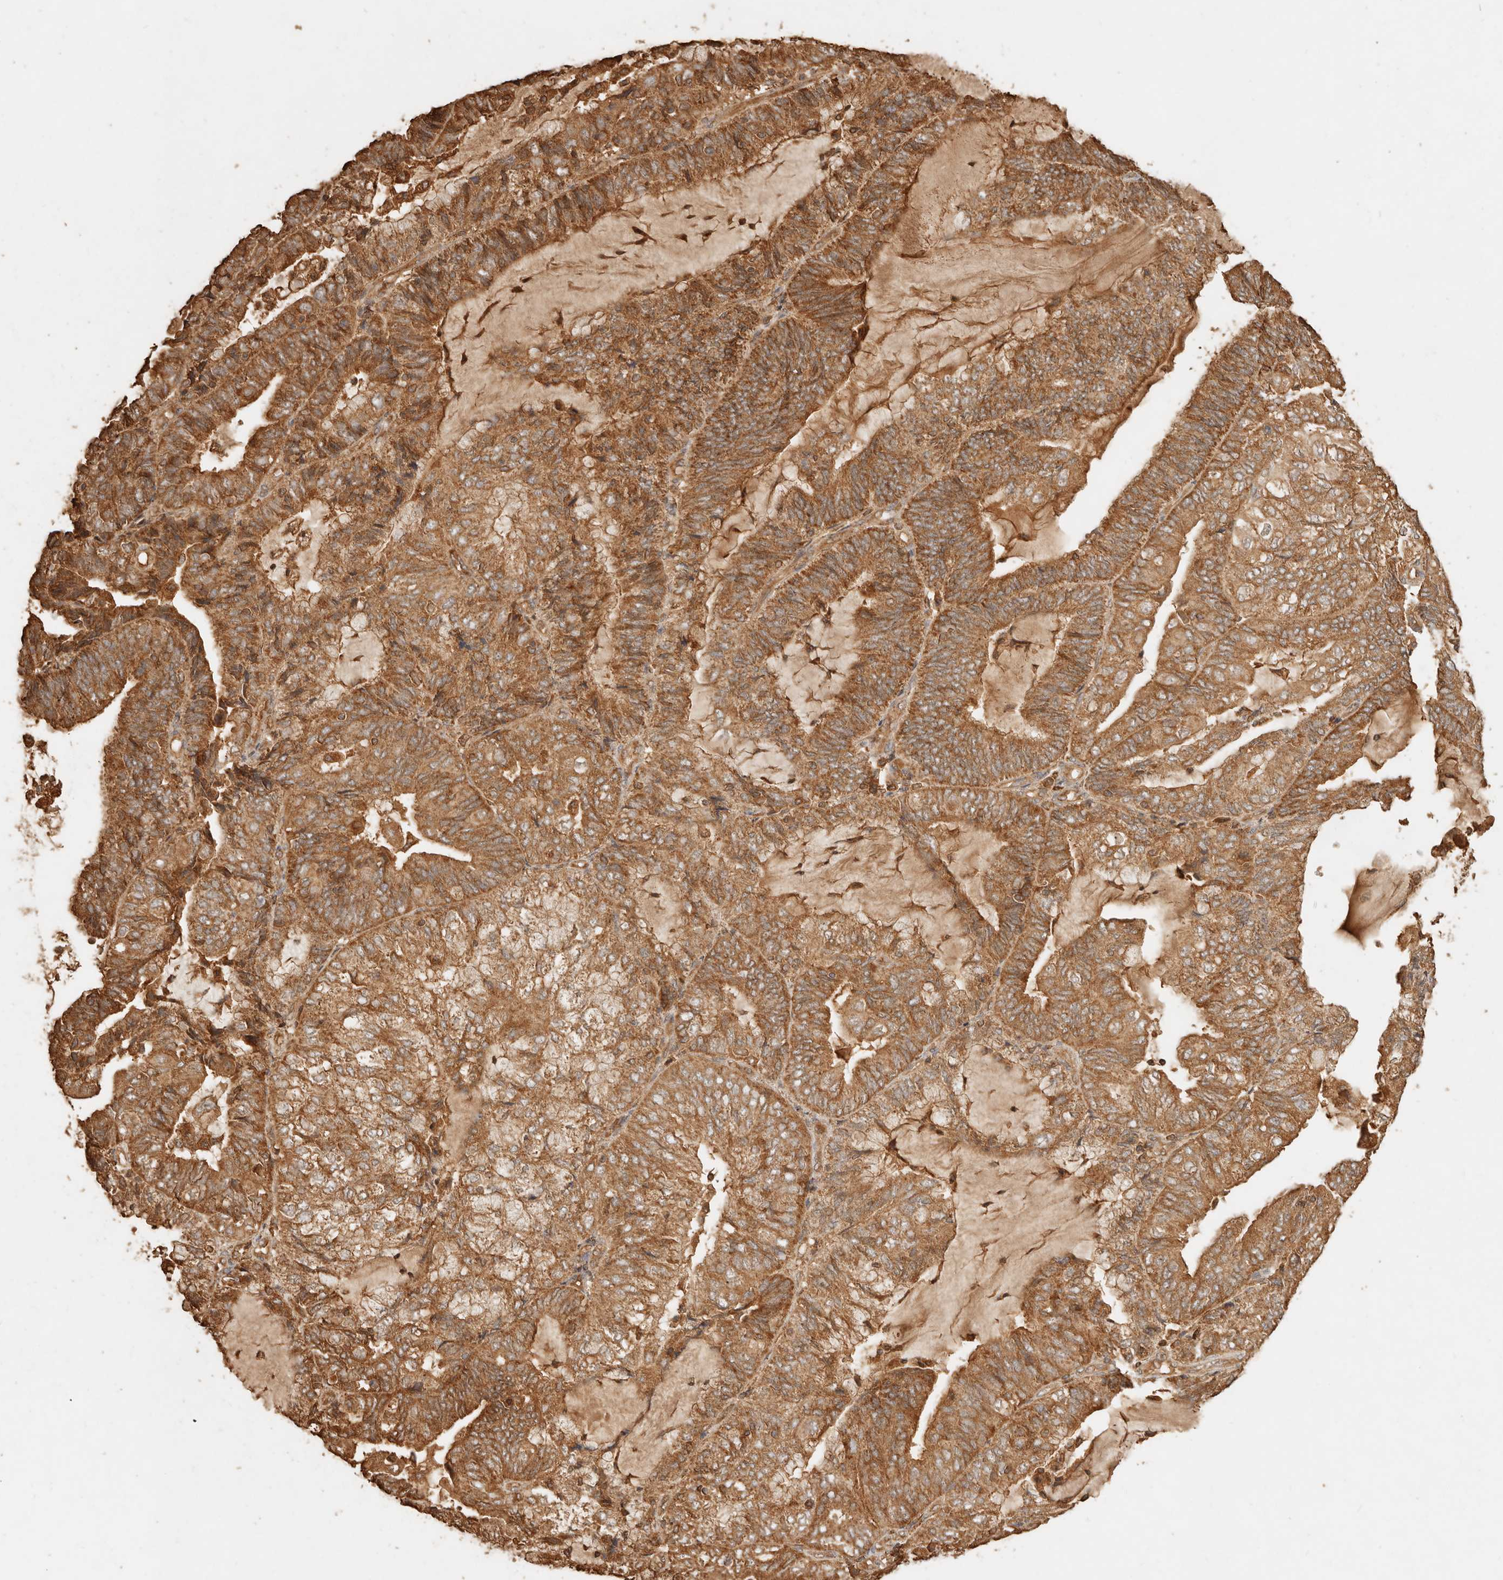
{"staining": {"intensity": "moderate", "quantity": ">75%", "location": "cytoplasmic/membranous"}, "tissue": "endometrial cancer", "cell_type": "Tumor cells", "image_type": "cancer", "snomed": [{"axis": "morphology", "description": "Adenocarcinoma, NOS"}, {"axis": "topography", "description": "Endometrium"}], "caption": "Immunohistochemical staining of adenocarcinoma (endometrial) displays moderate cytoplasmic/membranous protein expression in approximately >75% of tumor cells.", "gene": "FAM180B", "patient": {"sex": "female", "age": 81}}